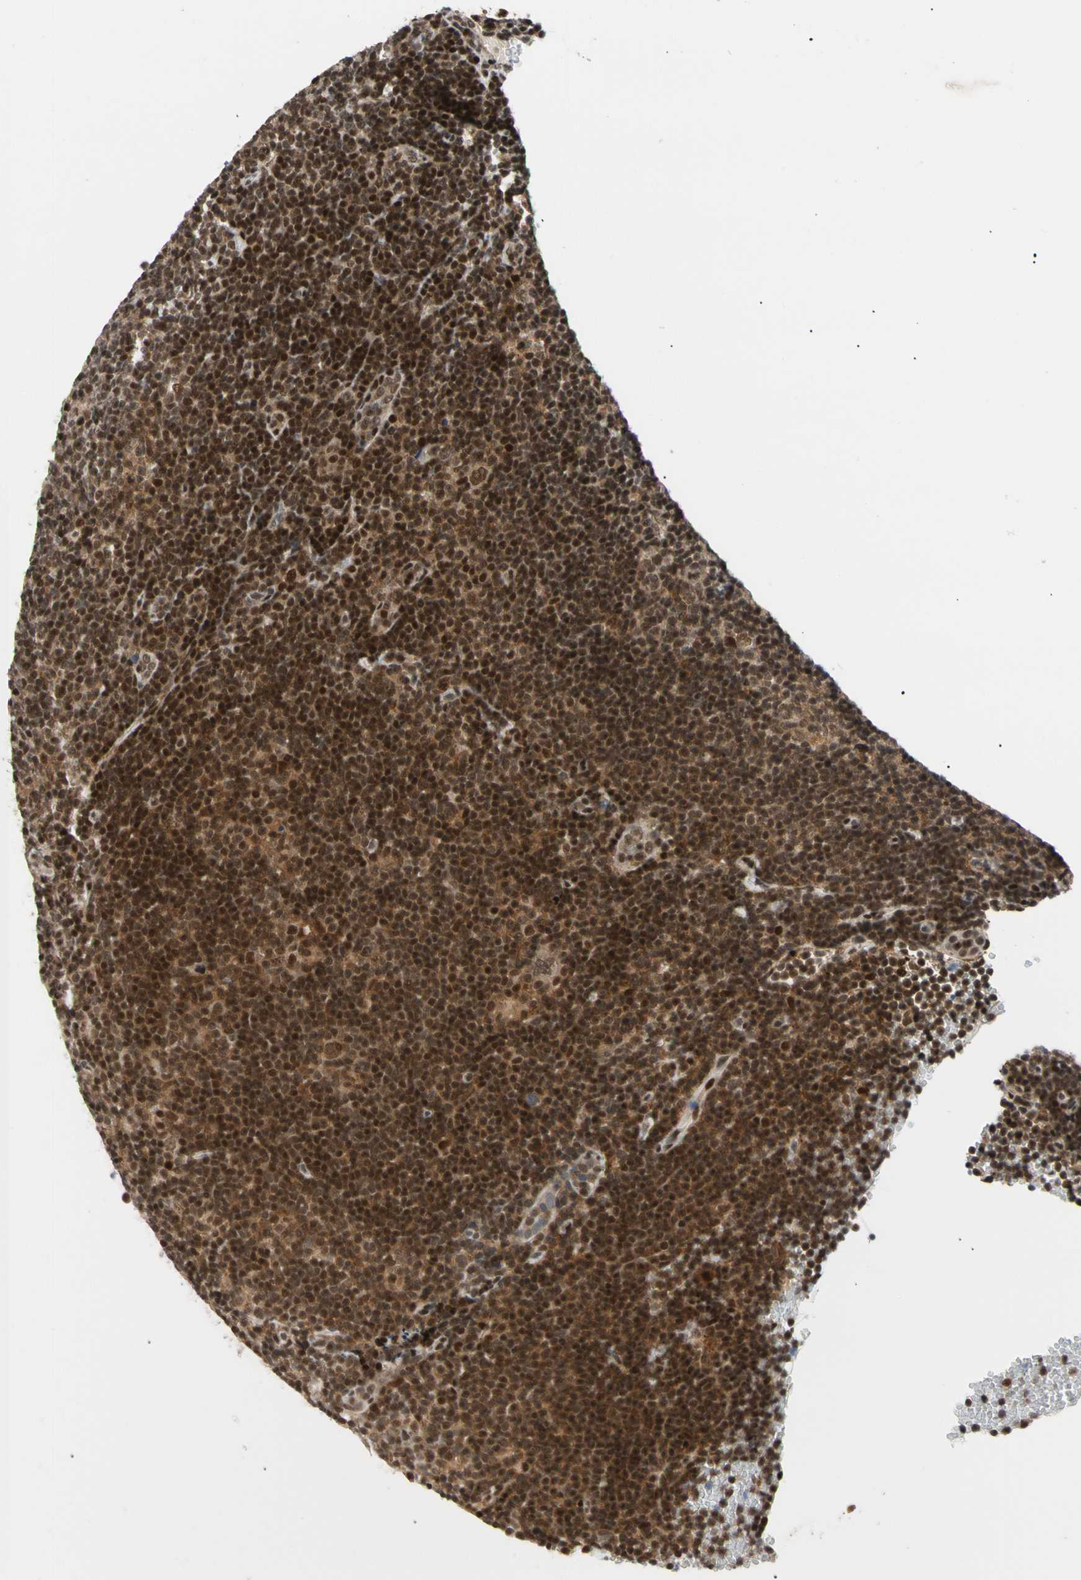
{"staining": {"intensity": "moderate", "quantity": ">75%", "location": "nuclear"}, "tissue": "lymphoma", "cell_type": "Tumor cells", "image_type": "cancer", "snomed": [{"axis": "morphology", "description": "Hodgkin's disease, NOS"}, {"axis": "topography", "description": "Lymph node"}], "caption": "The image demonstrates staining of Hodgkin's disease, revealing moderate nuclear protein staining (brown color) within tumor cells. Using DAB (3,3'-diaminobenzidine) (brown) and hematoxylin (blue) stains, captured at high magnification using brightfield microscopy.", "gene": "E2F1", "patient": {"sex": "female", "age": 57}}